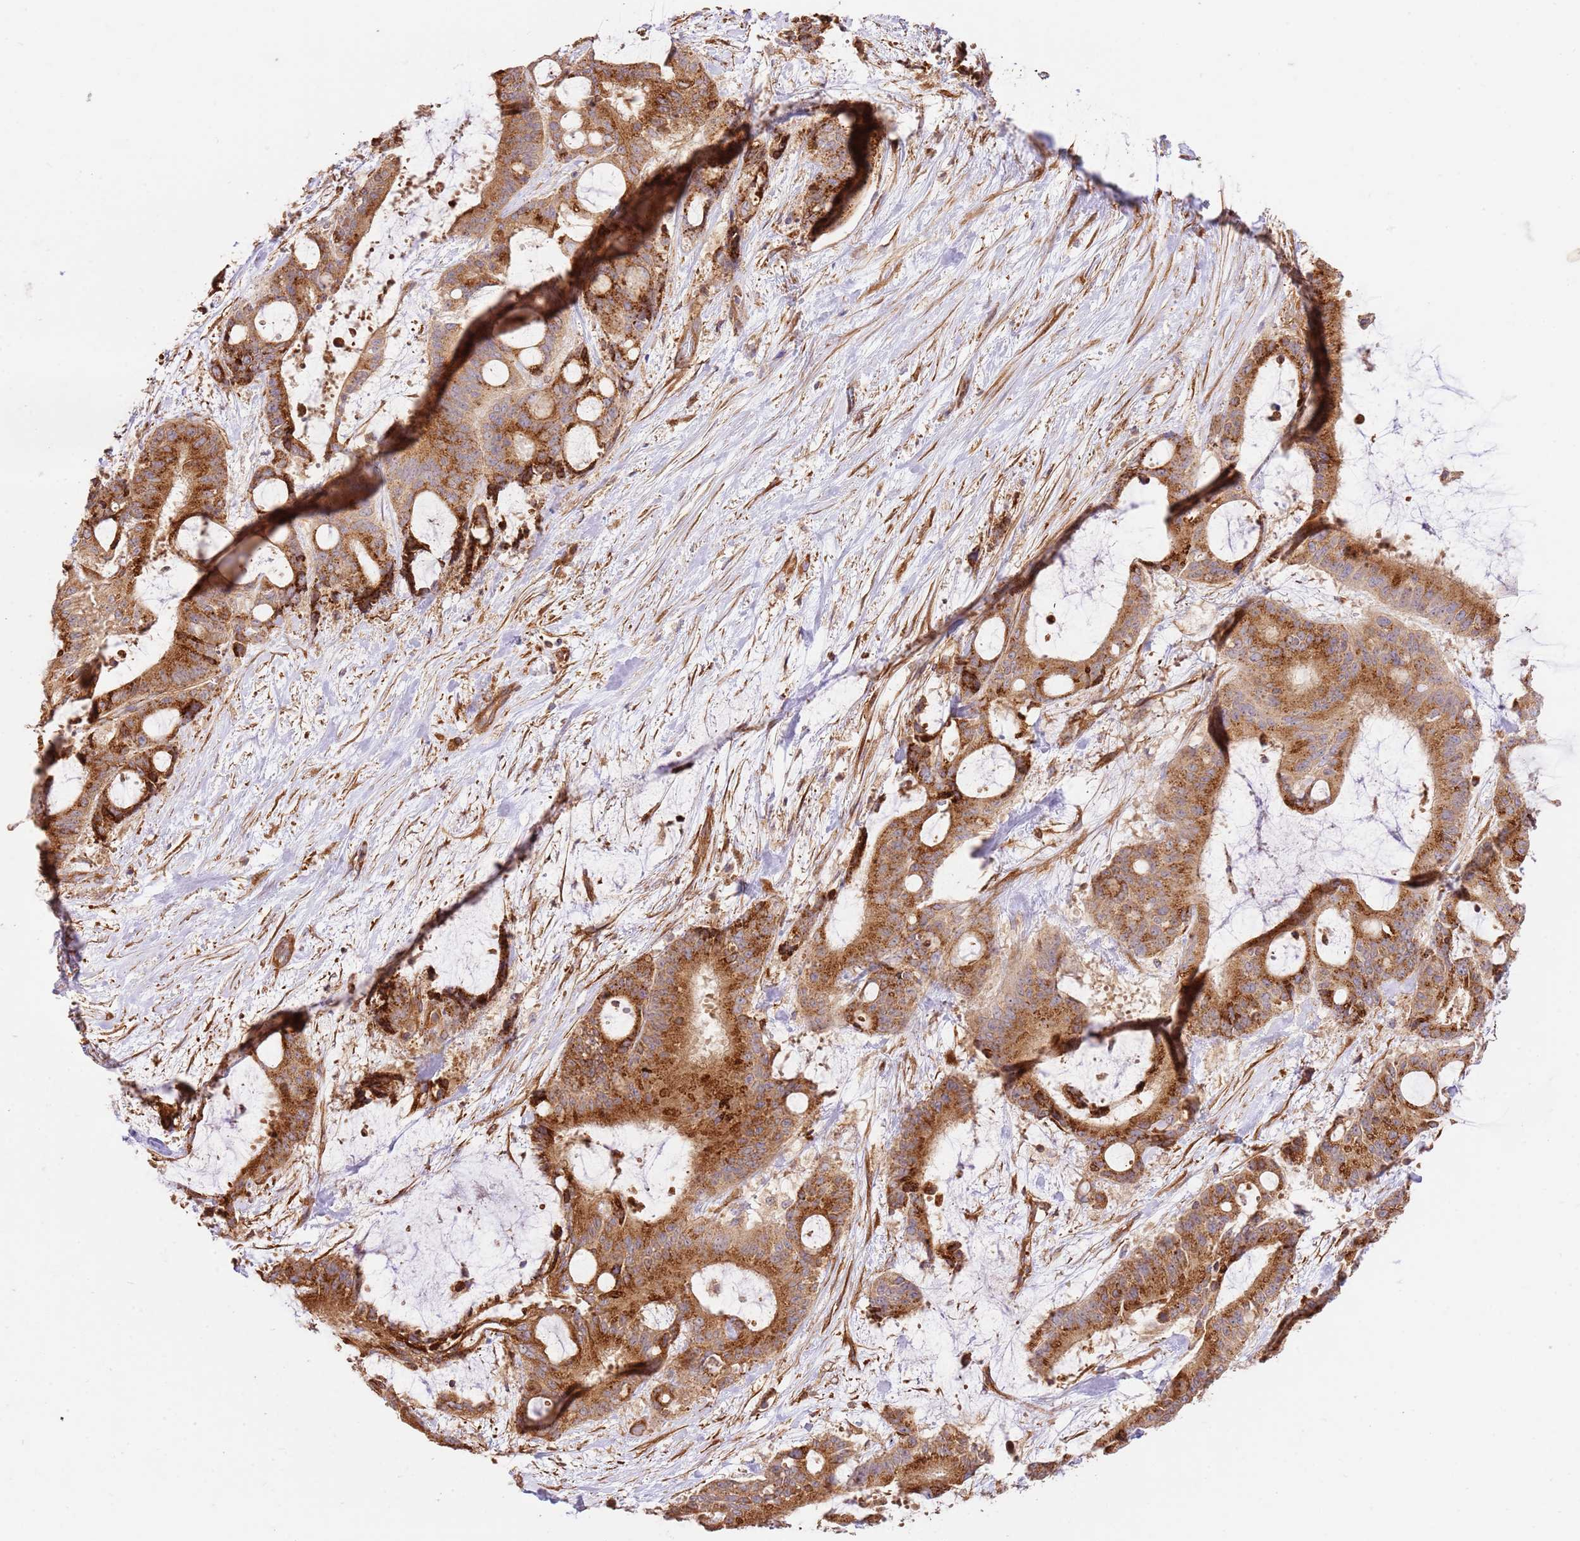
{"staining": {"intensity": "strong", "quantity": ">75%", "location": "cytoplasmic/membranous"}, "tissue": "liver cancer", "cell_type": "Tumor cells", "image_type": "cancer", "snomed": [{"axis": "morphology", "description": "Normal tissue, NOS"}, {"axis": "morphology", "description": "Cholangiocarcinoma"}, {"axis": "topography", "description": "Liver"}, {"axis": "topography", "description": "Peripheral nerve tissue"}], "caption": "Immunohistochemical staining of cholangiocarcinoma (liver) displays strong cytoplasmic/membranous protein expression in about >75% of tumor cells. The staining was performed using DAB to visualize the protein expression in brown, while the nuclei were stained in blue with hematoxylin (Magnification: 20x).", "gene": "ZBTB39", "patient": {"sex": "female", "age": 73}}